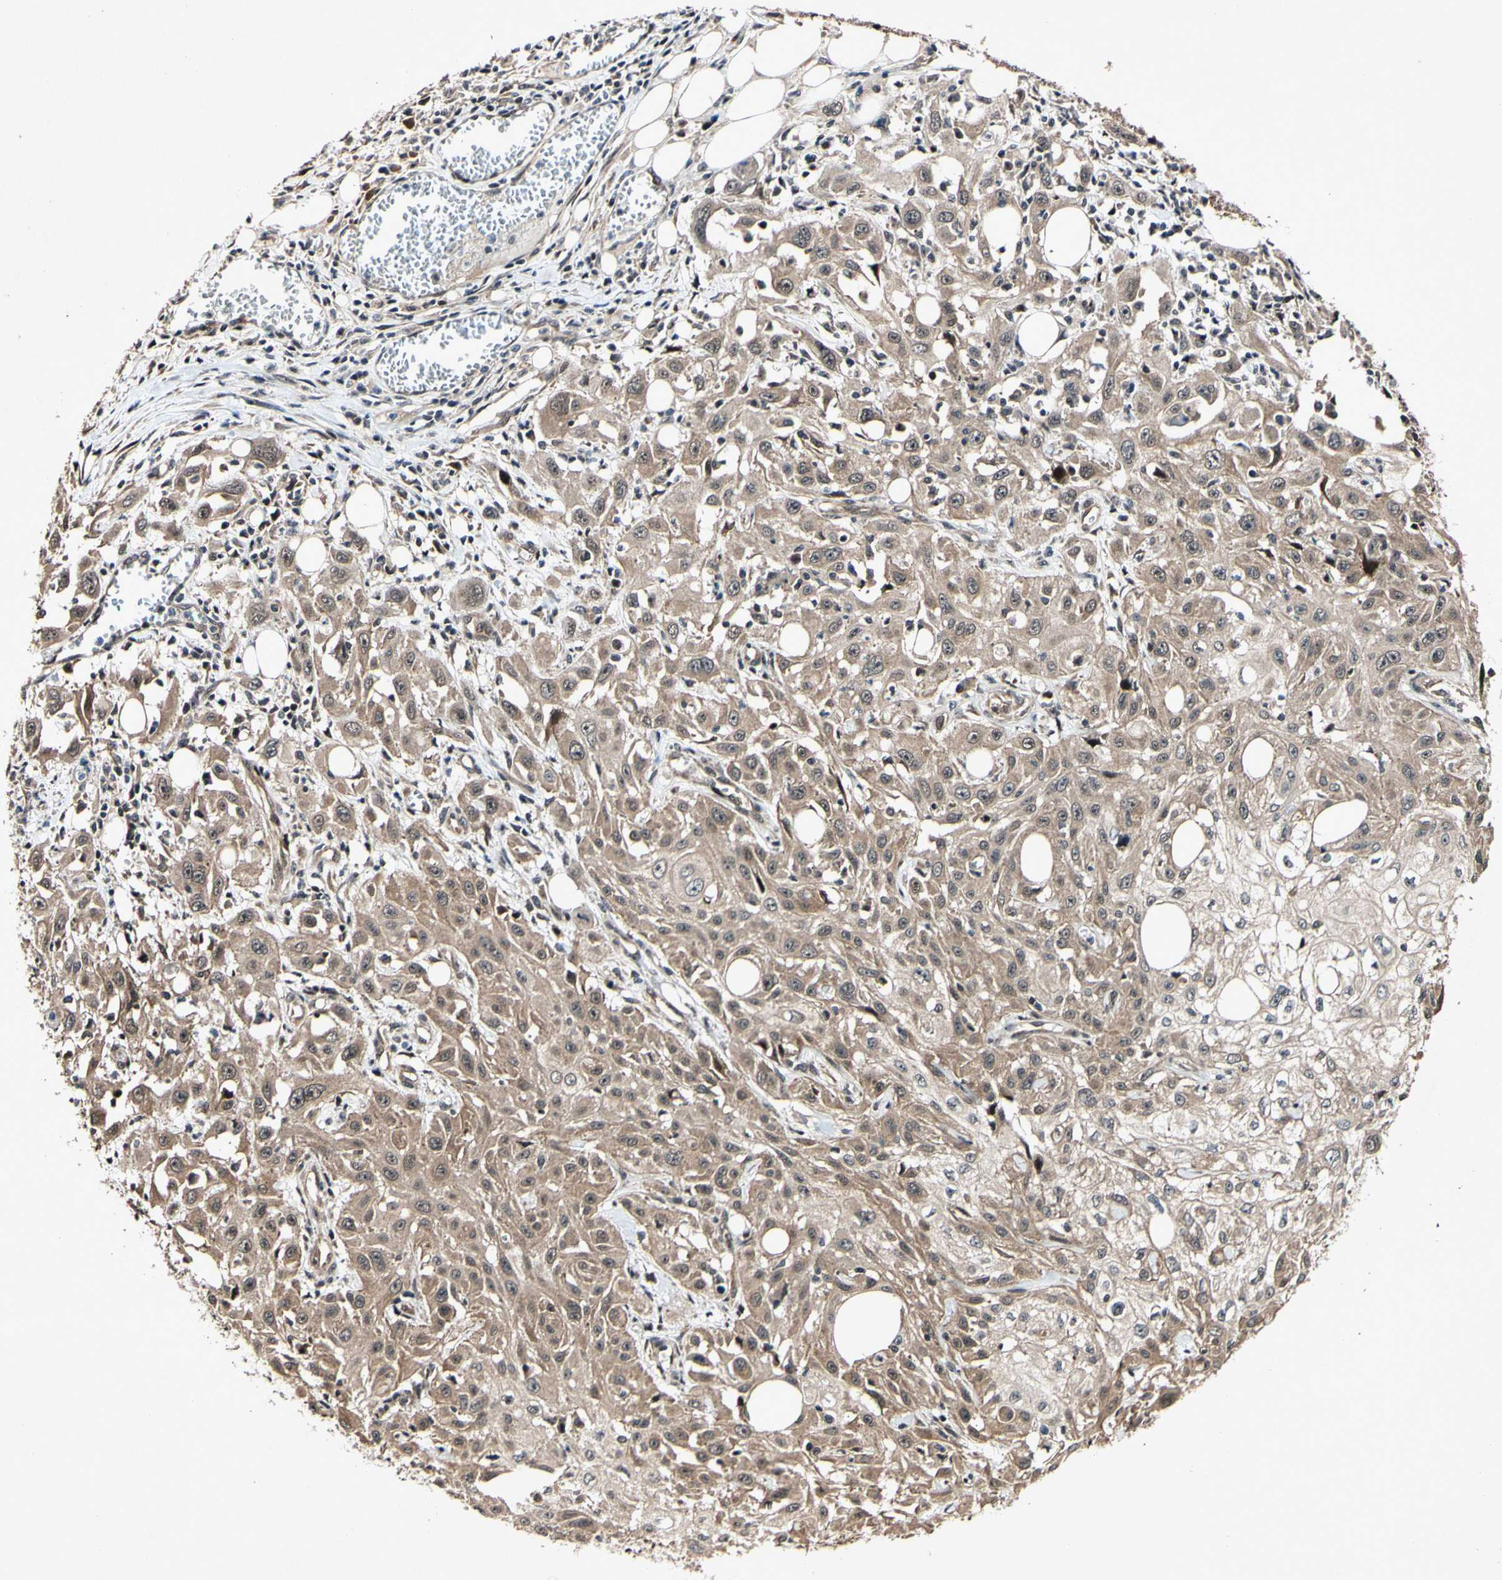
{"staining": {"intensity": "moderate", "quantity": ">75%", "location": "cytoplasmic/membranous"}, "tissue": "skin cancer", "cell_type": "Tumor cells", "image_type": "cancer", "snomed": [{"axis": "morphology", "description": "Squamous cell carcinoma, NOS"}, {"axis": "topography", "description": "Skin"}], "caption": "A high-resolution photomicrograph shows immunohistochemistry (IHC) staining of skin squamous cell carcinoma, which displays moderate cytoplasmic/membranous staining in about >75% of tumor cells.", "gene": "CSNK1E", "patient": {"sex": "male", "age": 75}}